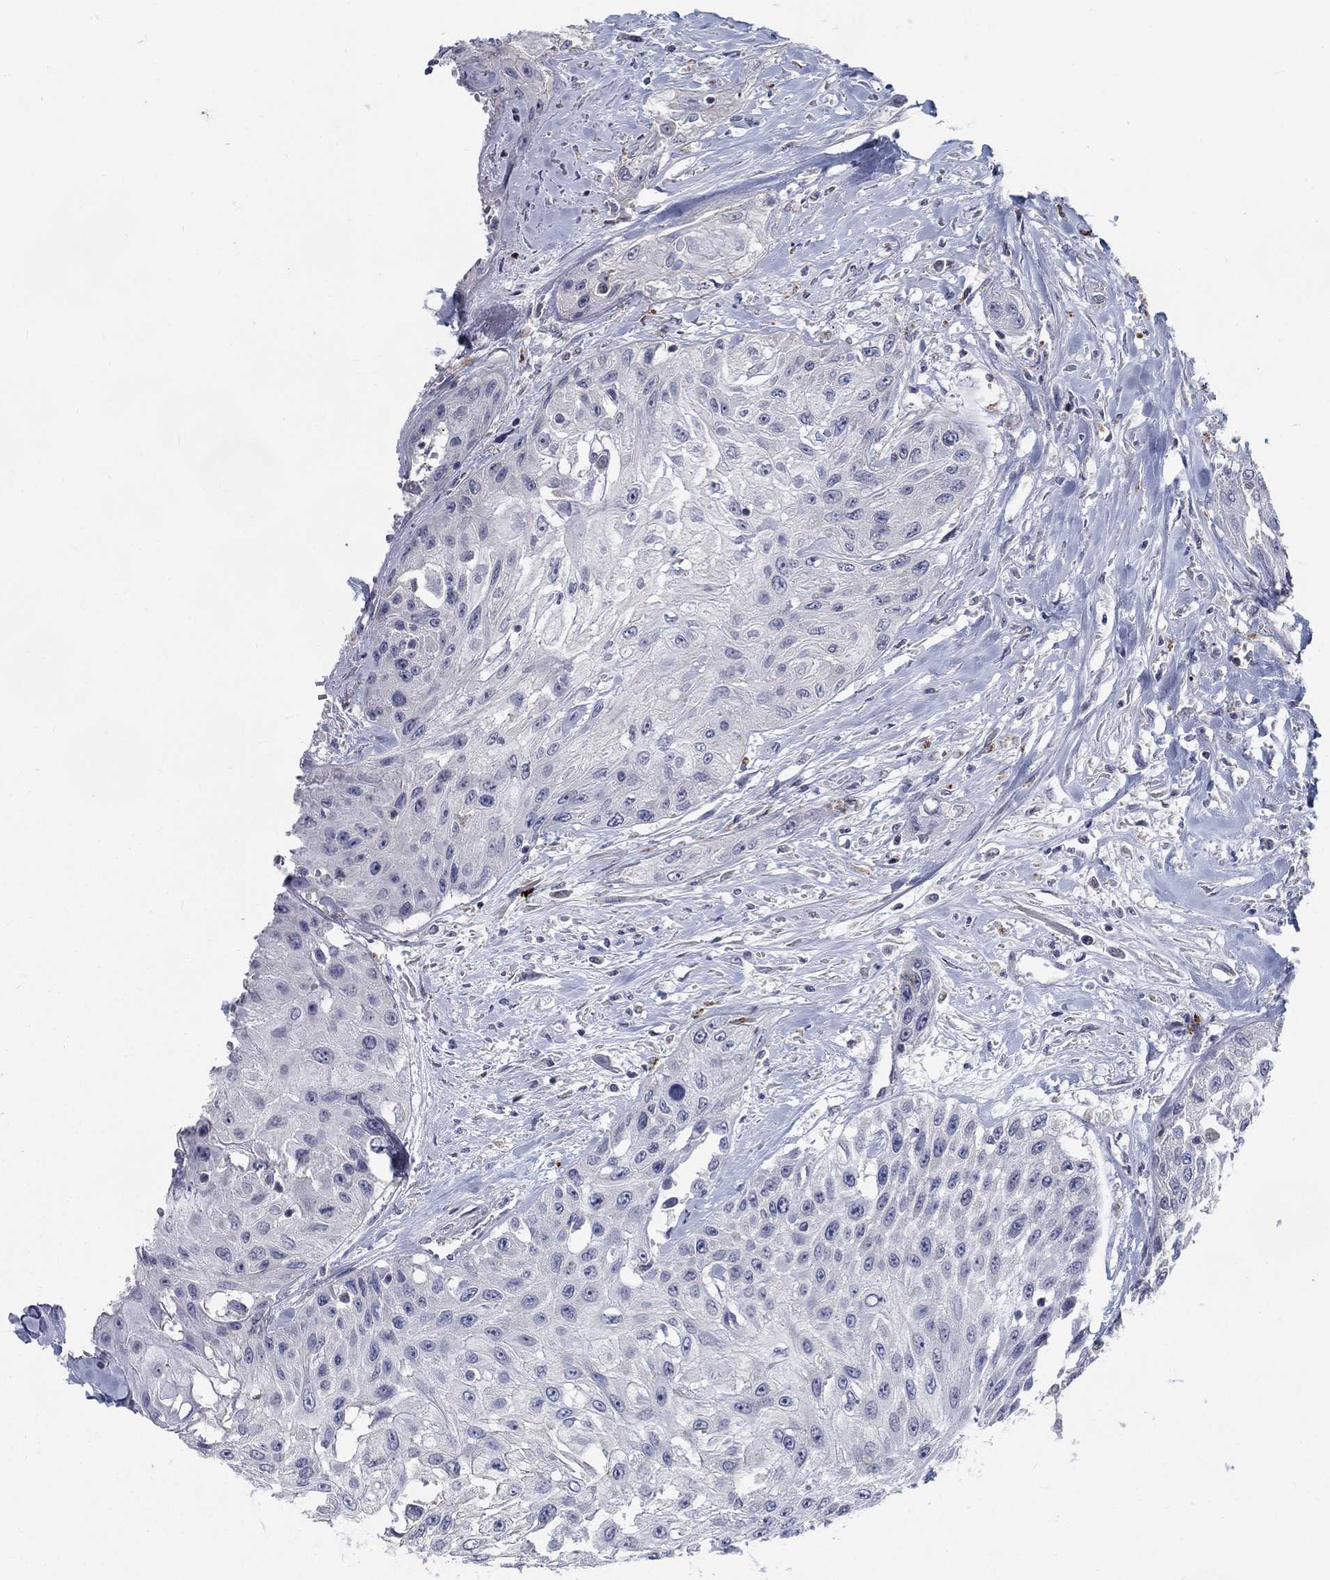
{"staining": {"intensity": "negative", "quantity": "none", "location": "none"}, "tissue": "head and neck cancer", "cell_type": "Tumor cells", "image_type": "cancer", "snomed": [{"axis": "morphology", "description": "Normal tissue, NOS"}, {"axis": "morphology", "description": "Squamous cell carcinoma, NOS"}, {"axis": "topography", "description": "Oral tissue"}, {"axis": "topography", "description": "Peripheral nerve tissue"}, {"axis": "topography", "description": "Head-Neck"}], "caption": "Tumor cells show no significant staining in squamous cell carcinoma (head and neck). (Stains: DAB immunohistochemistry (IHC) with hematoxylin counter stain, Microscopy: brightfield microscopy at high magnification).", "gene": "MTSS2", "patient": {"sex": "female", "age": 59}}